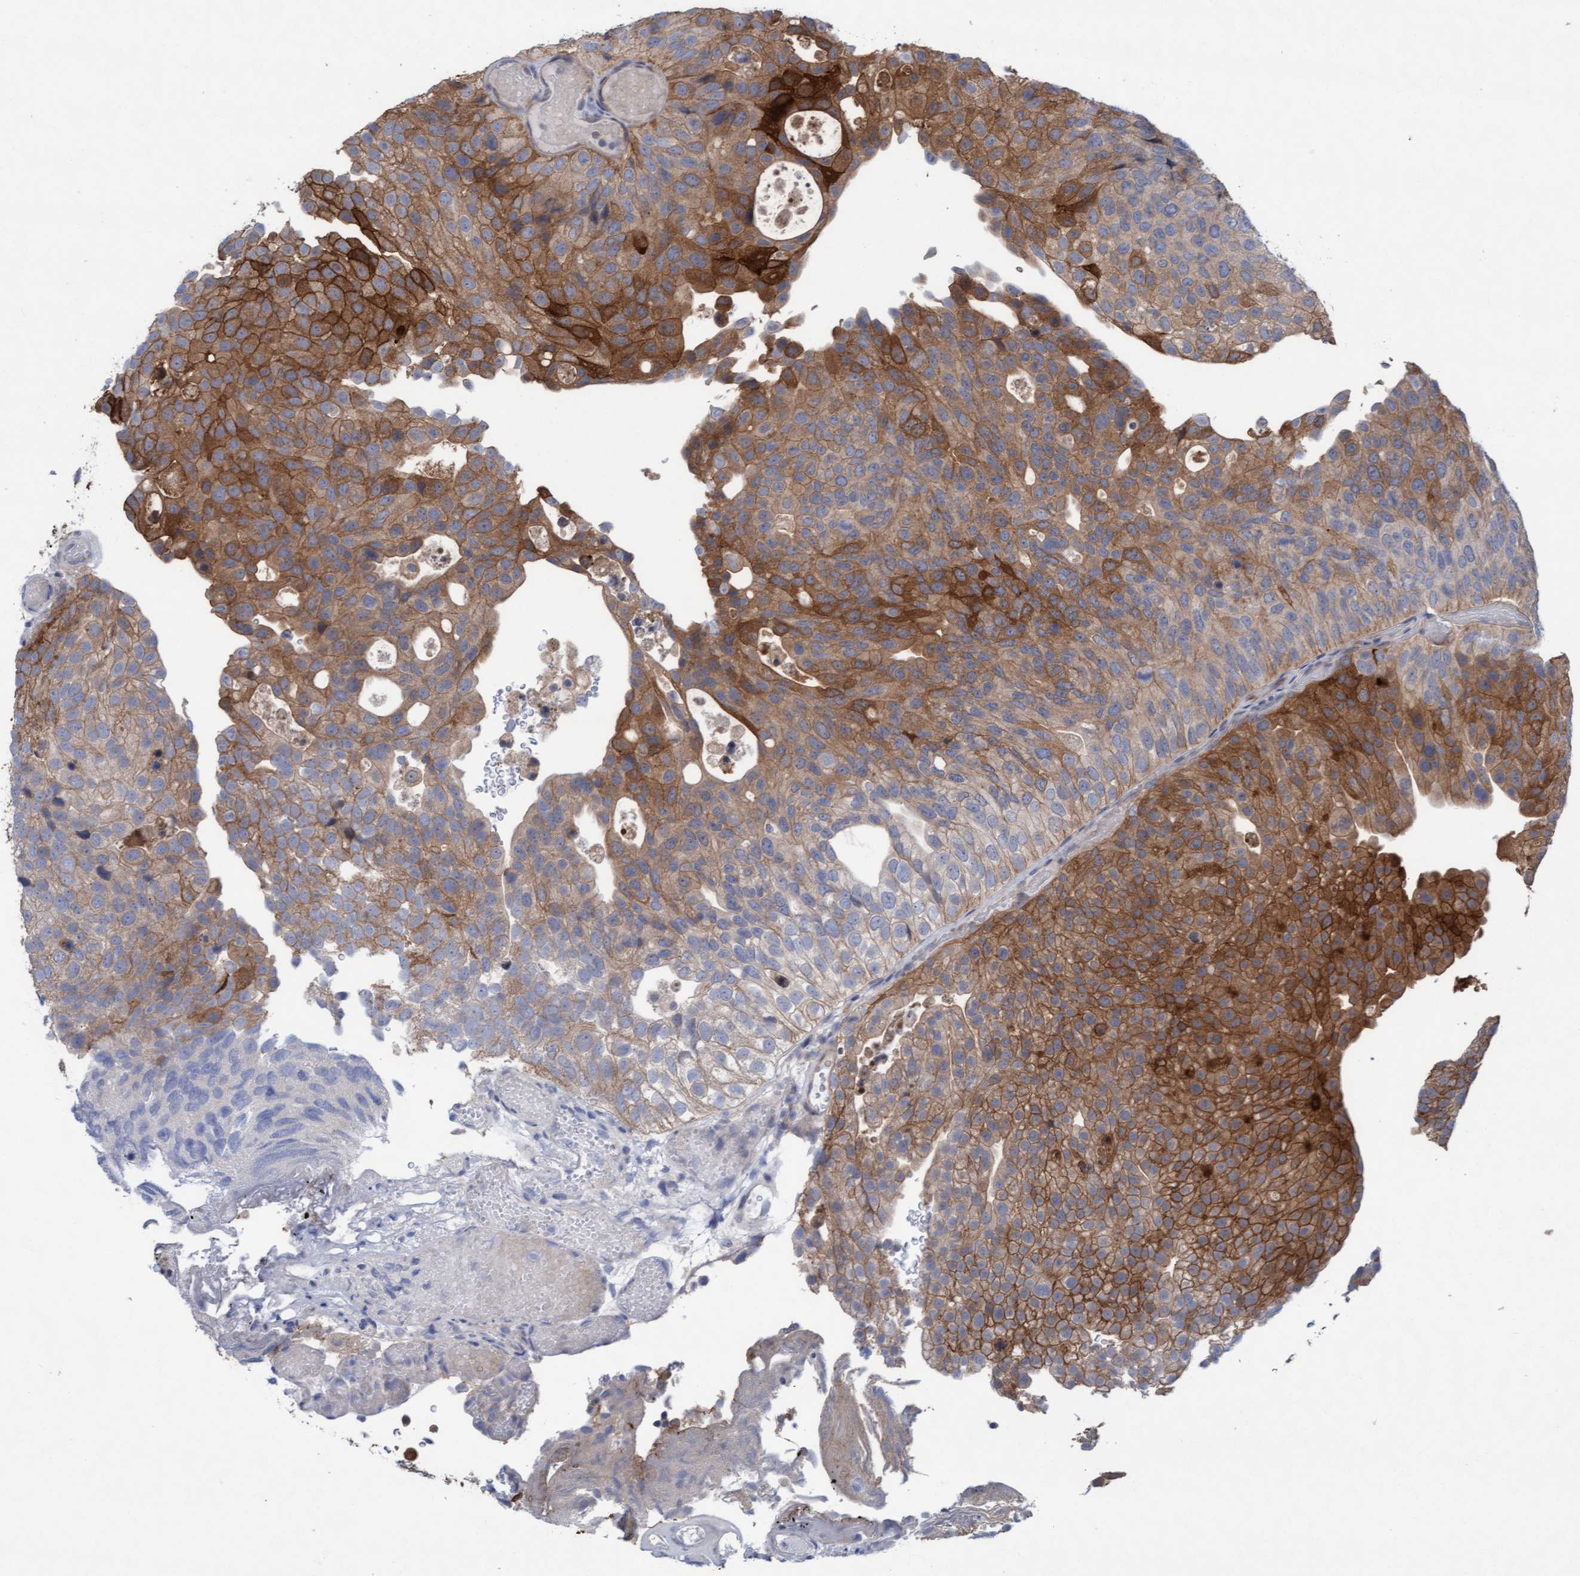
{"staining": {"intensity": "strong", "quantity": ">75%", "location": "cytoplasmic/membranous"}, "tissue": "urothelial cancer", "cell_type": "Tumor cells", "image_type": "cancer", "snomed": [{"axis": "morphology", "description": "Urothelial carcinoma, Low grade"}, {"axis": "topography", "description": "Urinary bladder"}], "caption": "Low-grade urothelial carcinoma stained for a protein shows strong cytoplasmic/membranous positivity in tumor cells. The protein is stained brown, and the nuclei are stained in blue (DAB IHC with brightfield microscopy, high magnification).", "gene": "PLCD1", "patient": {"sex": "male", "age": 78}}